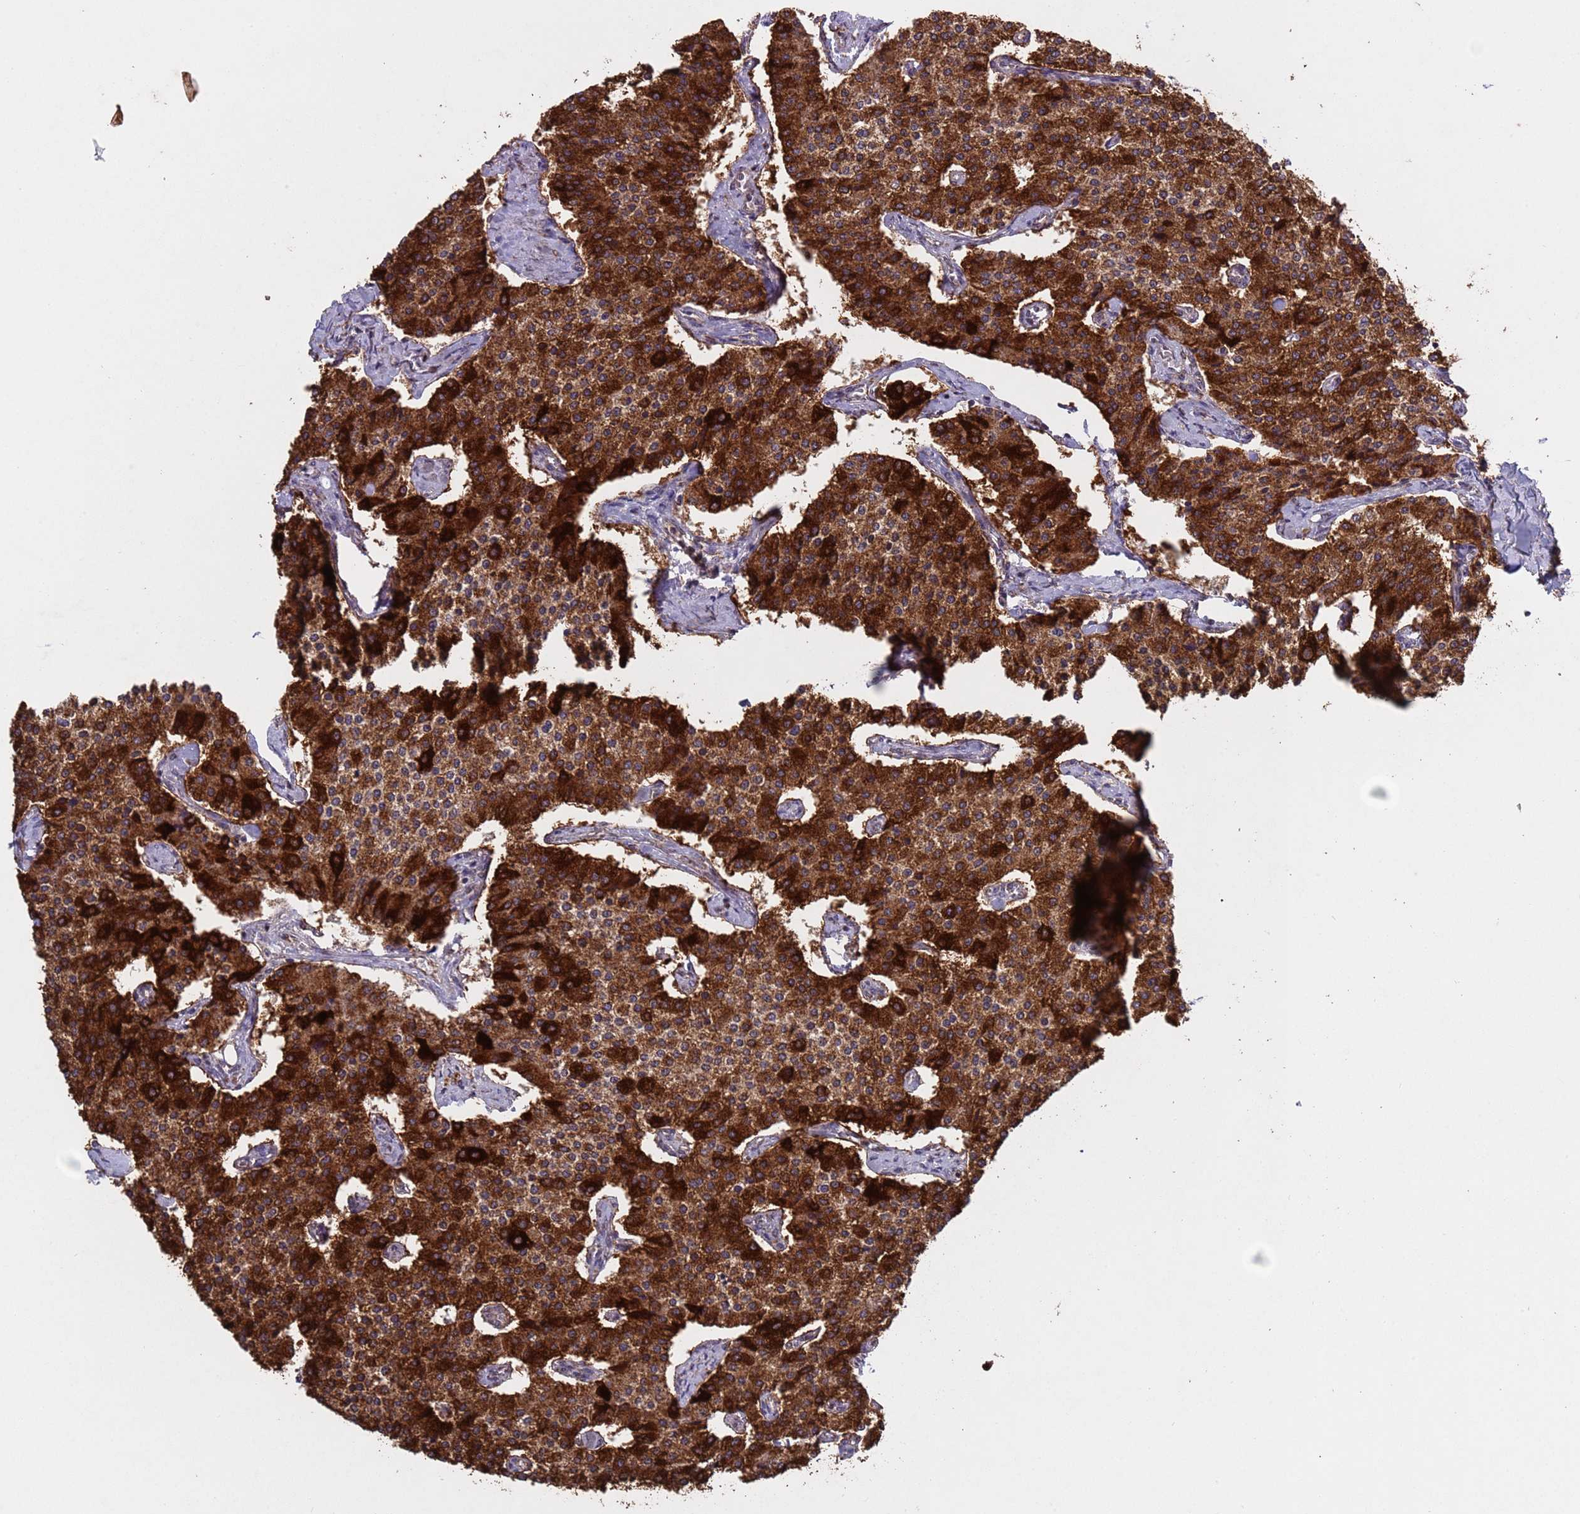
{"staining": {"intensity": "strong", "quantity": ">75%", "location": "cytoplasmic/membranous,nuclear"}, "tissue": "carcinoid", "cell_type": "Tumor cells", "image_type": "cancer", "snomed": [{"axis": "morphology", "description": "Carcinoid, malignant, NOS"}, {"axis": "topography", "description": "Colon"}], "caption": "Carcinoid stained for a protein demonstrates strong cytoplasmic/membranous and nuclear positivity in tumor cells.", "gene": "HDAC10", "patient": {"sex": "female", "age": 52}}